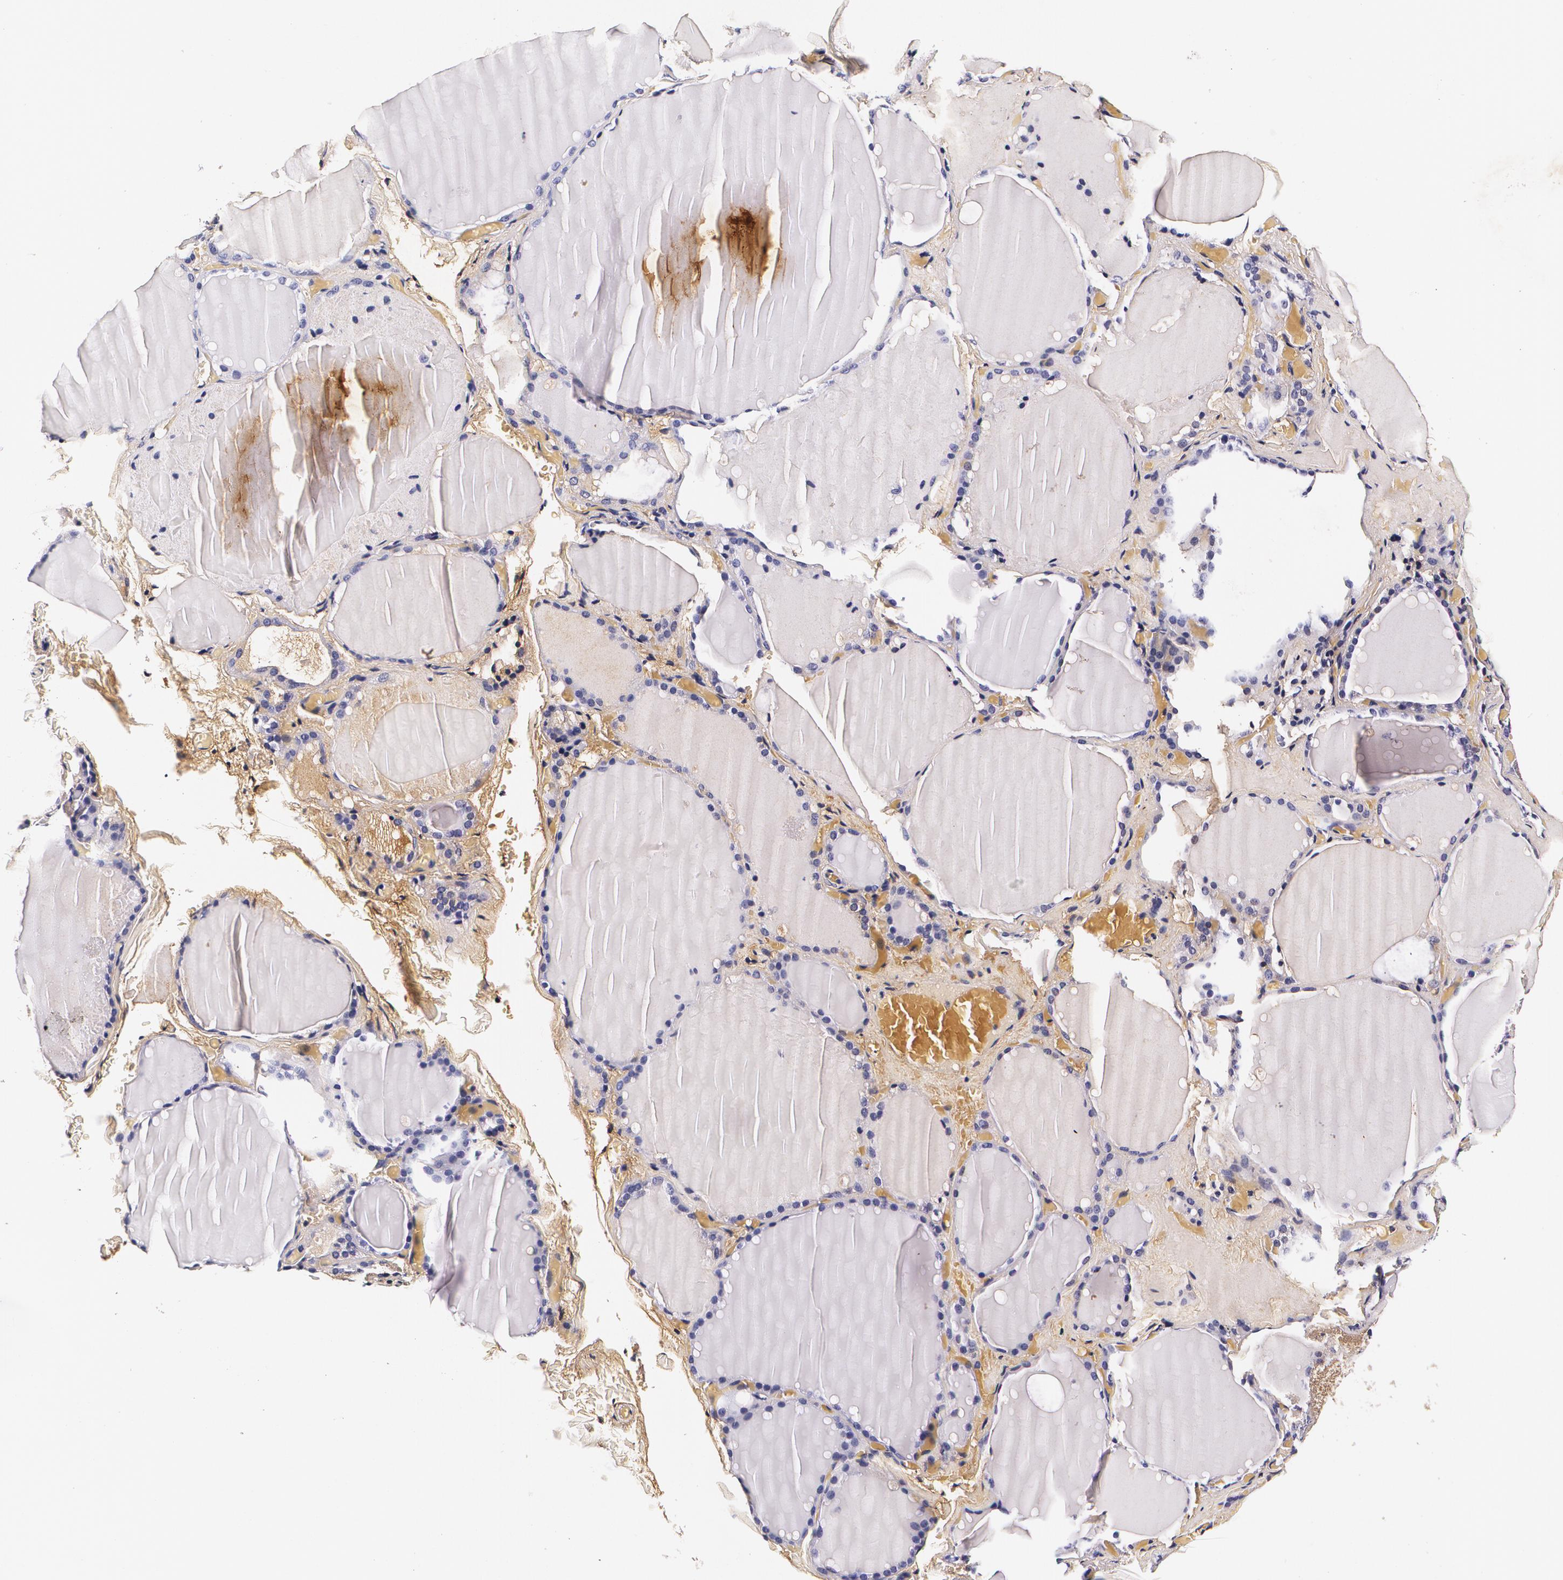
{"staining": {"intensity": "moderate", "quantity": "25%-75%", "location": "nuclear"}, "tissue": "thyroid gland", "cell_type": "Glandular cells", "image_type": "normal", "snomed": [{"axis": "morphology", "description": "Normal tissue, NOS"}, {"axis": "topography", "description": "Thyroid gland"}], "caption": "IHC of normal human thyroid gland exhibits medium levels of moderate nuclear positivity in approximately 25%-75% of glandular cells. (Brightfield microscopy of DAB IHC at high magnification).", "gene": "TTR", "patient": {"sex": "female", "age": 22}}